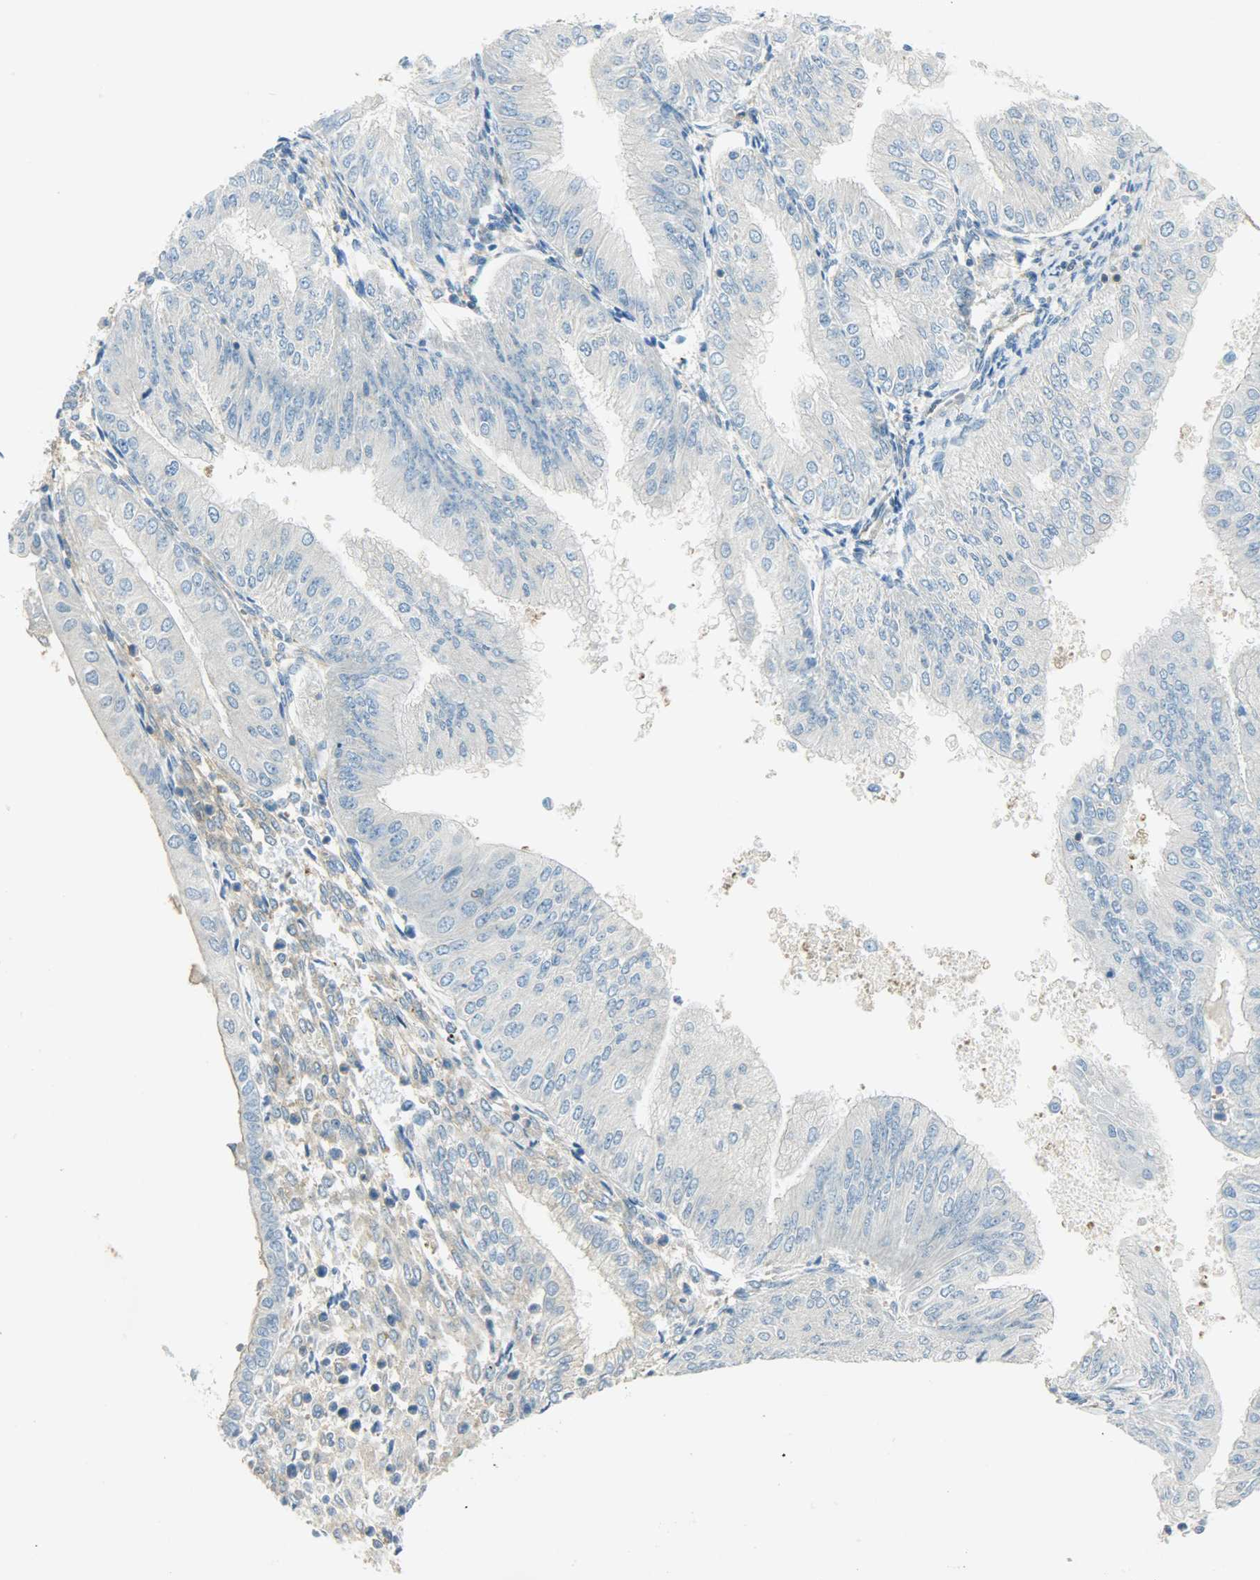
{"staining": {"intensity": "negative", "quantity": "none", "location": "none"}, "tissue": "endometrial cancer", "cell_type": "Tumor cells", "image_type": "cancer", "snomed": [{"axis": "morphology", "description": "Adenocarcinoma, NOS"}, {"axis": "topography", "description": "Endometrium"}], "caption": "Tumor cells are negative for protein expression in human endometrial cancer. (DAB IHC visualized using brightfield microscopy, high magnification).", "gene": "TSC22D2", "patient": {"sex": "female", "age": 53}}